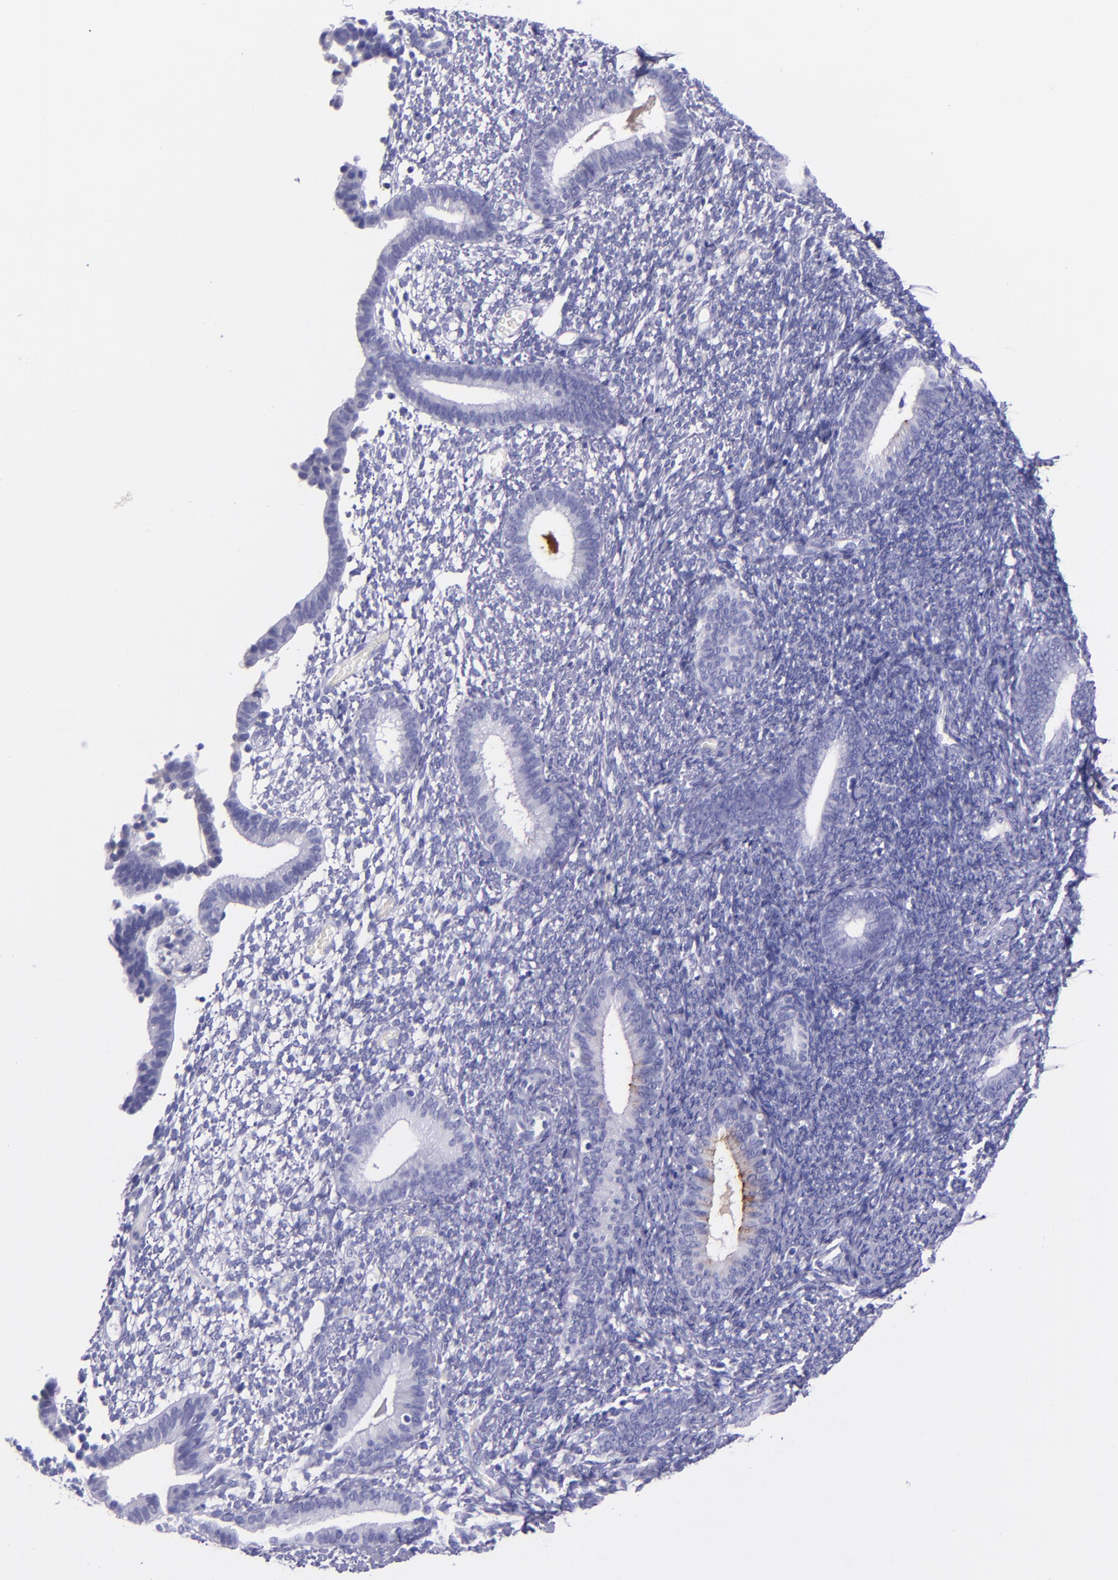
{"staining": {"intensity": "negative", "quantity": "none", "location": "none"}, "tissue": "endometrium", "cell_type": "Cells in endometrial stroma", "image_type": "normal", "snomed": [{"axis": "morphology", "description": "Normal tissue, NOS"}, {"axis": "topography", "description": "Smooth muscle"}, {"axis": "topography", "description": "Endometrium"}], "caption": "Unremarkable endometrium was stained to show a protein in brown. There is no significant expression in cells in endometrial stroma. (DAB immunohistochemistry visualized using brightfield microscopy, high magnification).", "gene": "SLPI", "patient": {"sex": "female", "age": 57}}